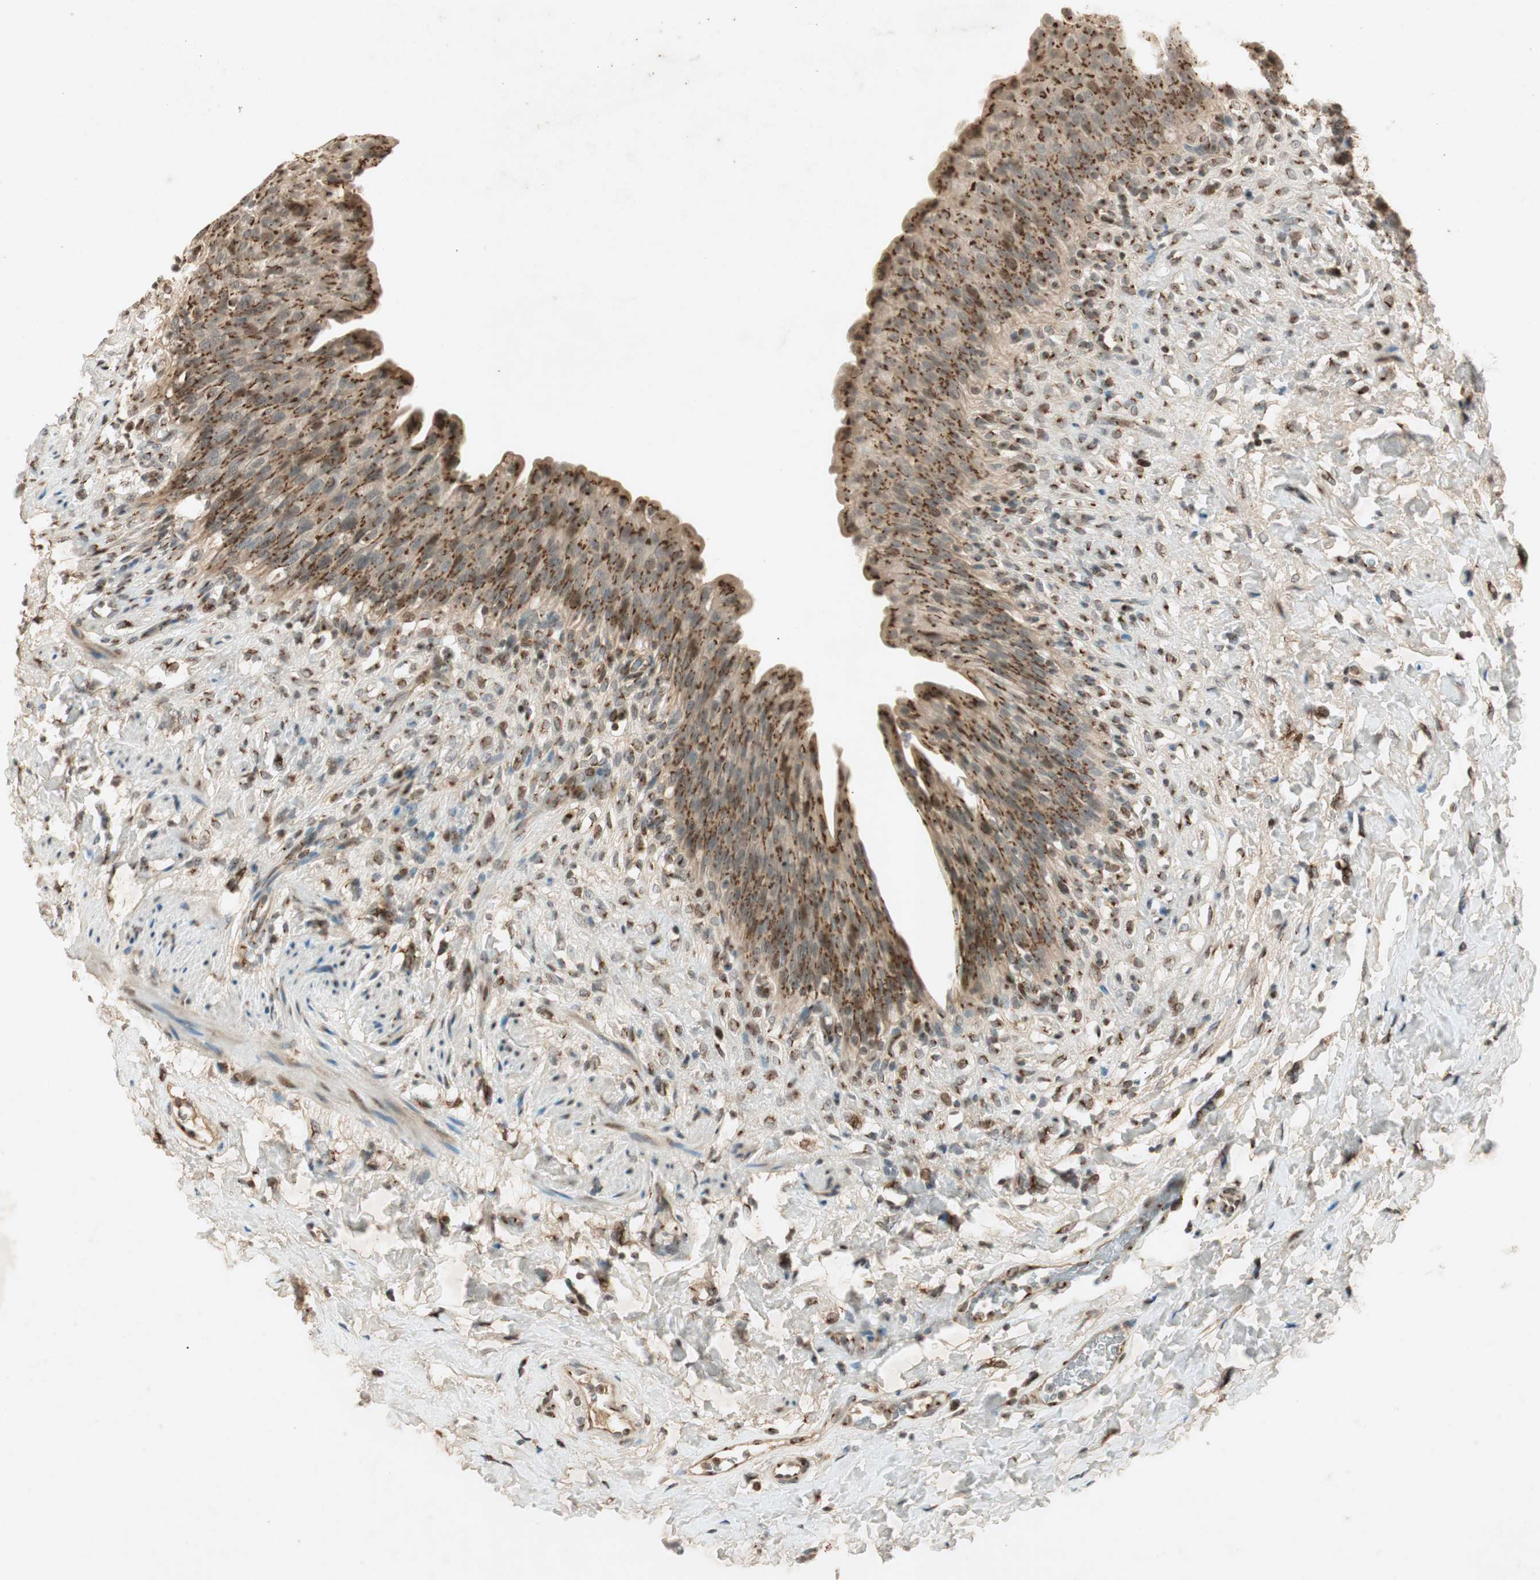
{"staining": {"intensity": "moderate", "quantity": ">75%", "location": "cytoplasmic/membranous"}, "tissue": "urinary bladder", "cell_type": "Urothelial cells", "image_type": "normal", "snomed": [{"axis": "morphology", "description": "Normal tissue, NOS"}, {"axis": "topography", "description": "Urinary bladder"}], "caption": "Protein expression analysis of unremarkable urinary bladder displays moderate cytoplasmic/membranous positivity in about >75% of urothelial cells.", "gene": "NEO1", "patient": {"sex": "female", "age": 79}}